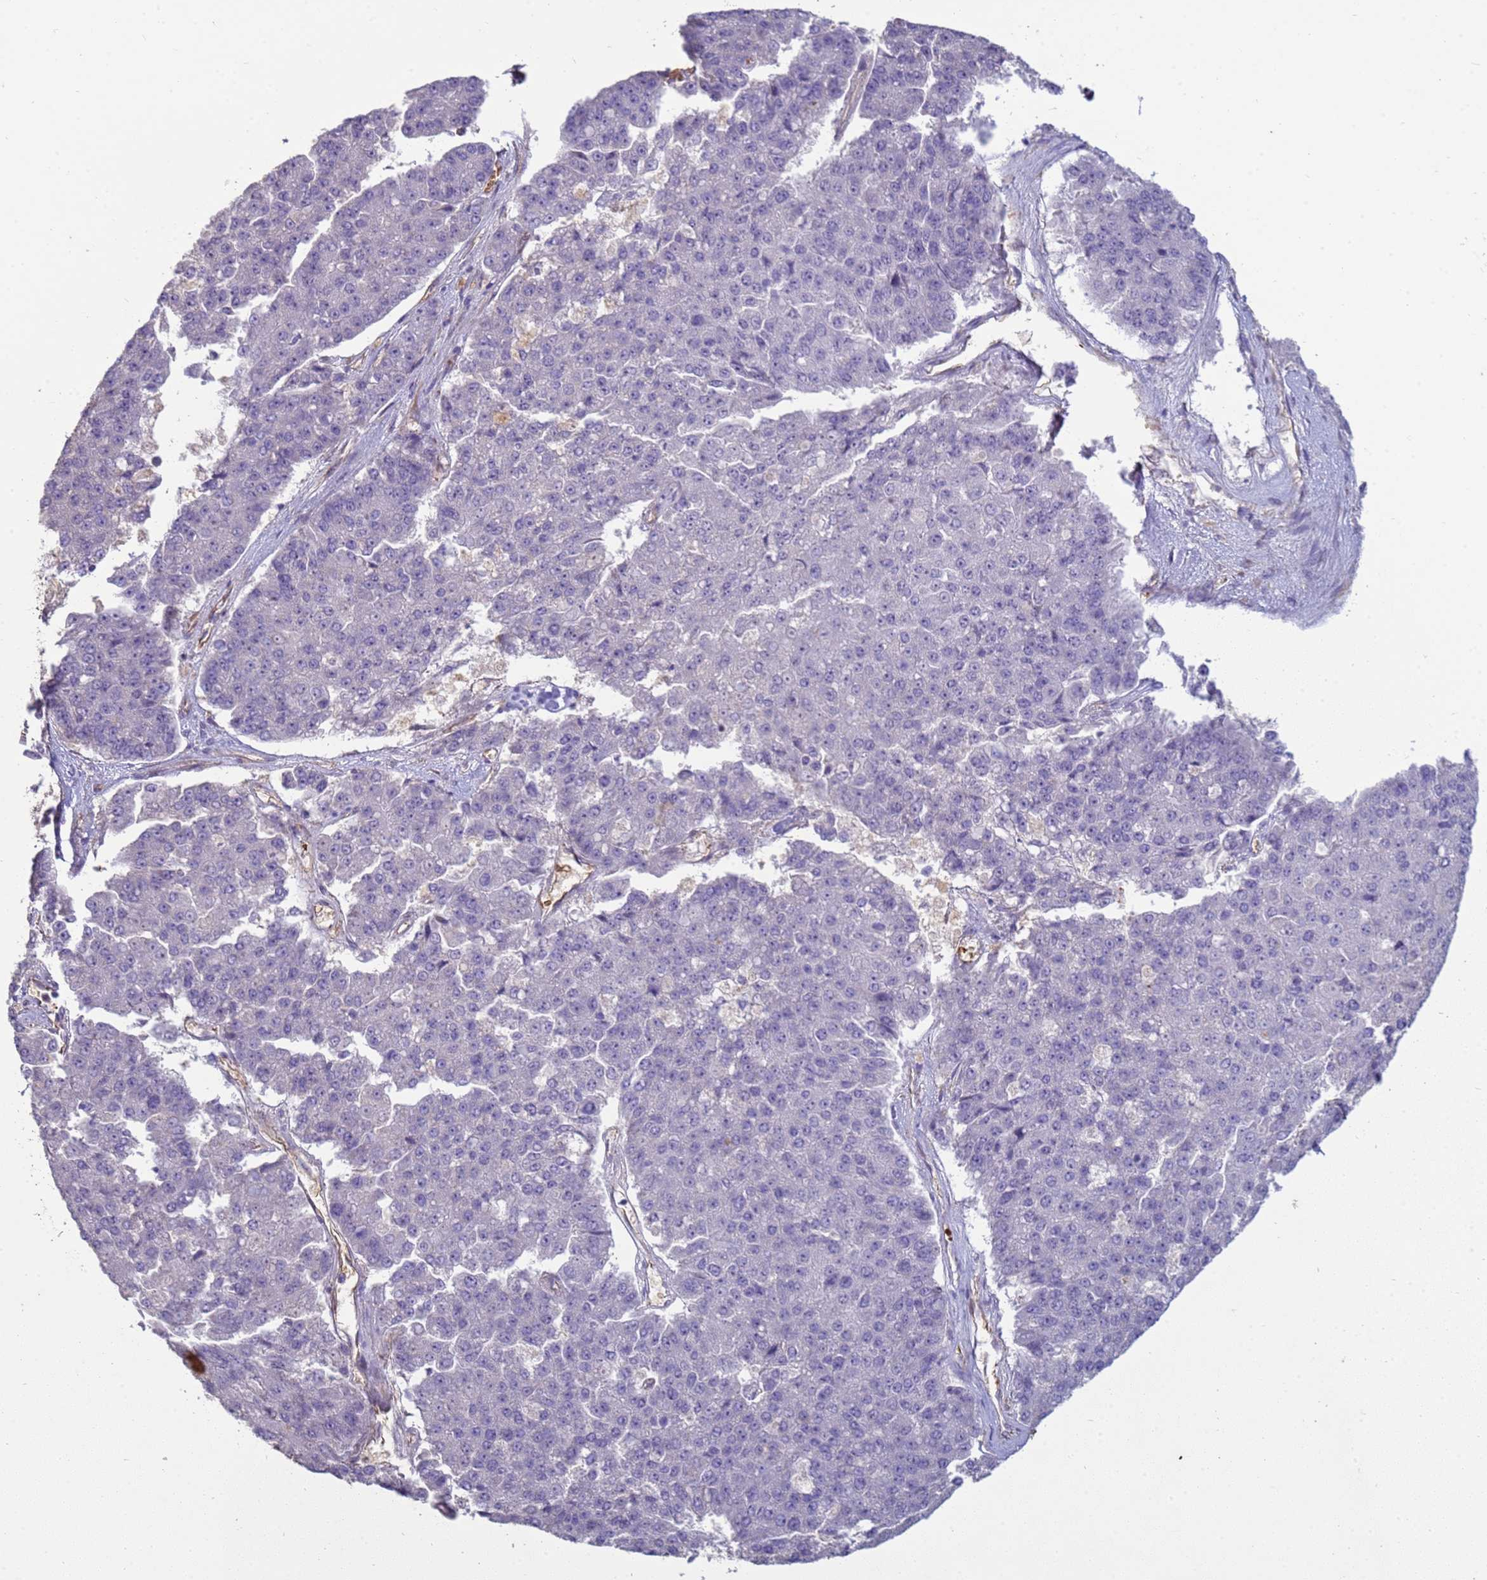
{"staining": {"intensity": "negative", "quantity": "none", "location": "none"}, "tissue": "pancreatic cancer", "cell_type": "Tumor cells", "image_type": "cancer", "snomed": [{"axis": "morphology", "description": "Adenocarcinoma, NOS"}, {"axis": "topography", "description": "Pancreas"}], "caption": "This photomicrograph is of adenocarcinoma (pancreatic) stained with immunohistochemistry to label a protein in brown with the nuclei are counter-stained blue. There is no staining in tumor cells.", "gene": "SGIP1", "patient": {"sex": "male", "age": 50}}